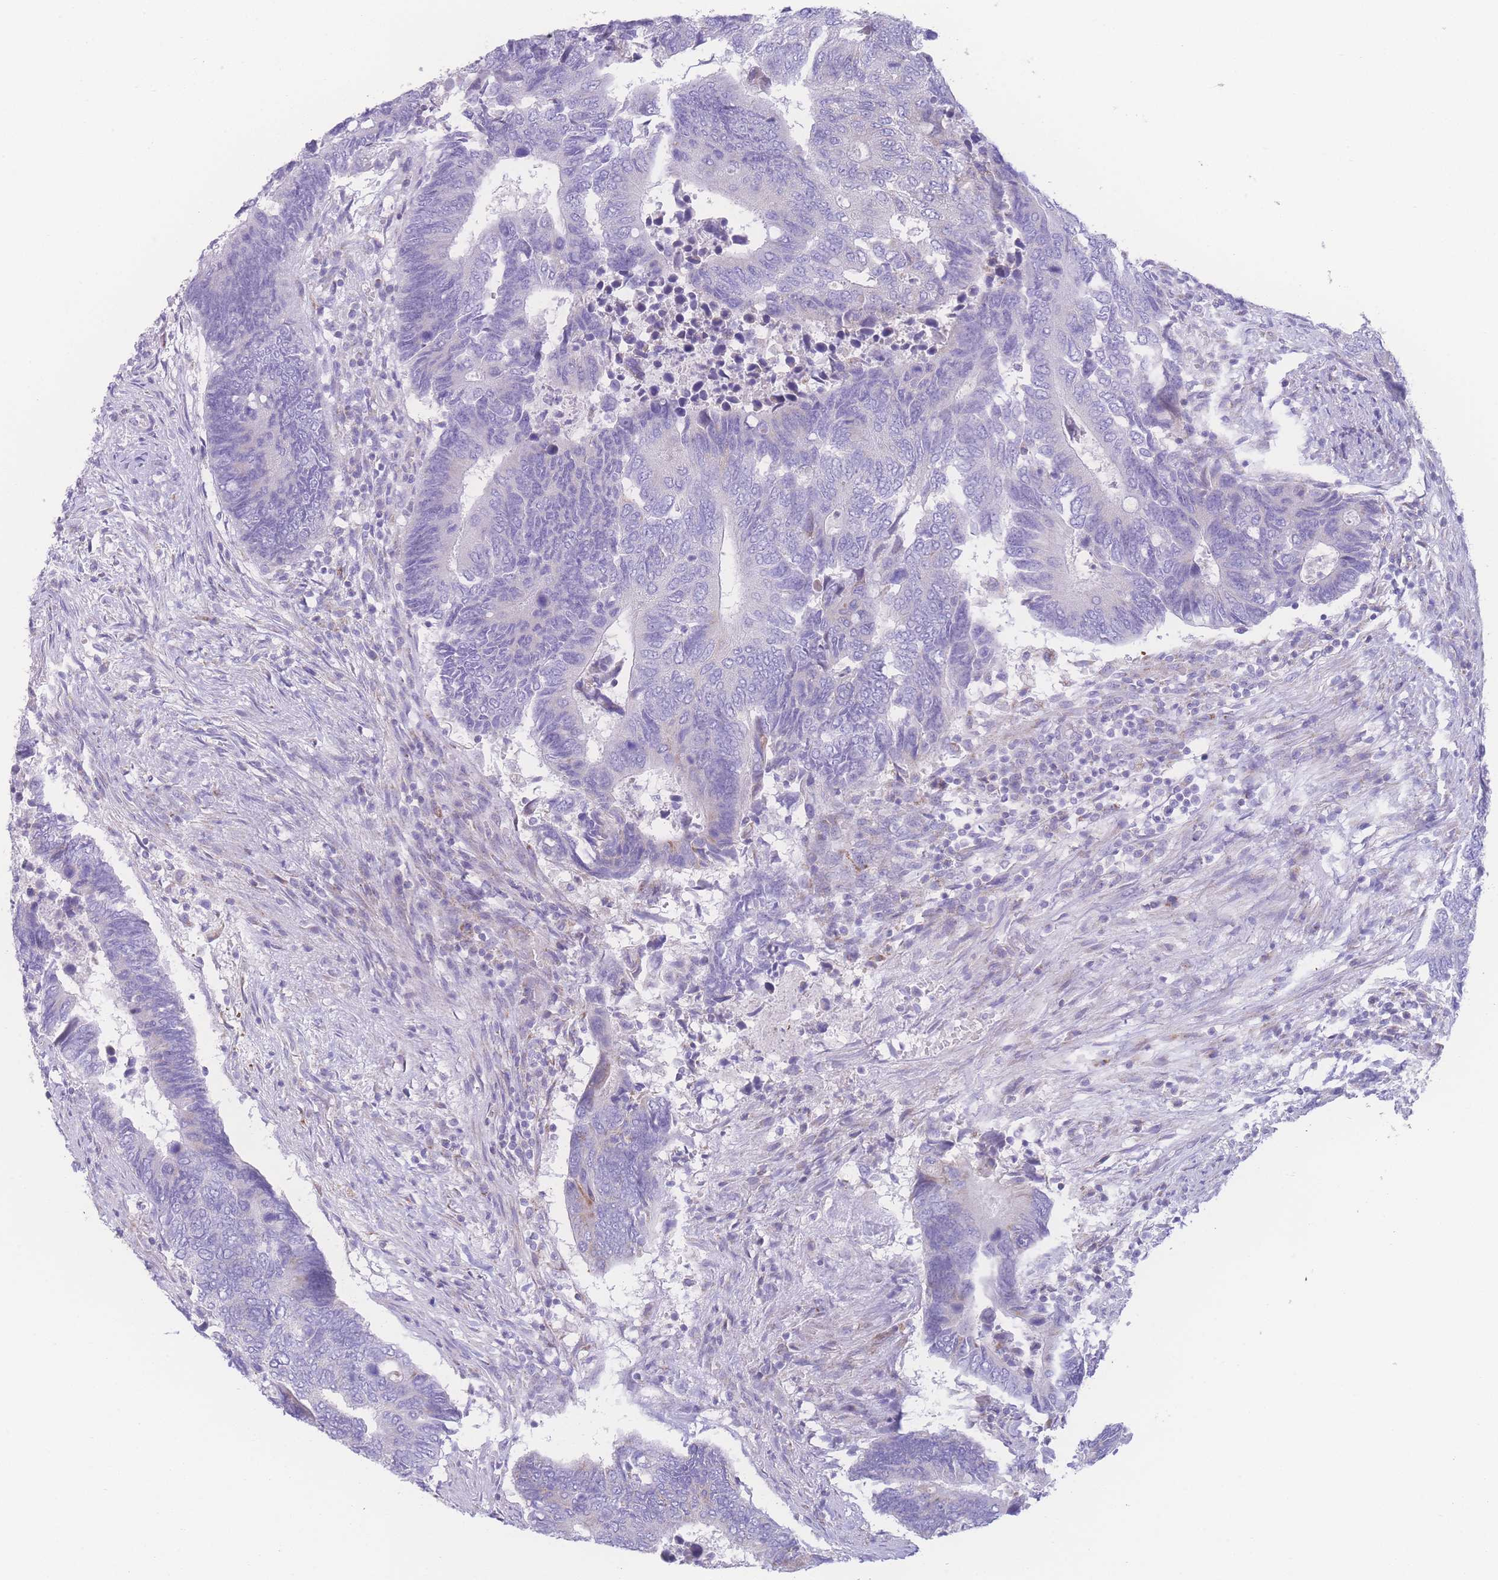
{"staining": {"intensity": "negative", "quantity": "none", "location": "none"}, "tissue": "colorectal cancer", "cell_type": "Tumor cells", "image_type": "cancer", "snomed": [{"axis": "morphology", "description": "Adenocarcinoma, NOS"}, {"axis": "topography", "description": "Colon"}], "caption": "Tumor cells are negative for protein expression in human colorectal cancer. (DAB immunohistochemistry (IHC) with hematoxylin counter stain).", "gene": "NBEAL1", "patient": {"sex": "male", "age": 87}}